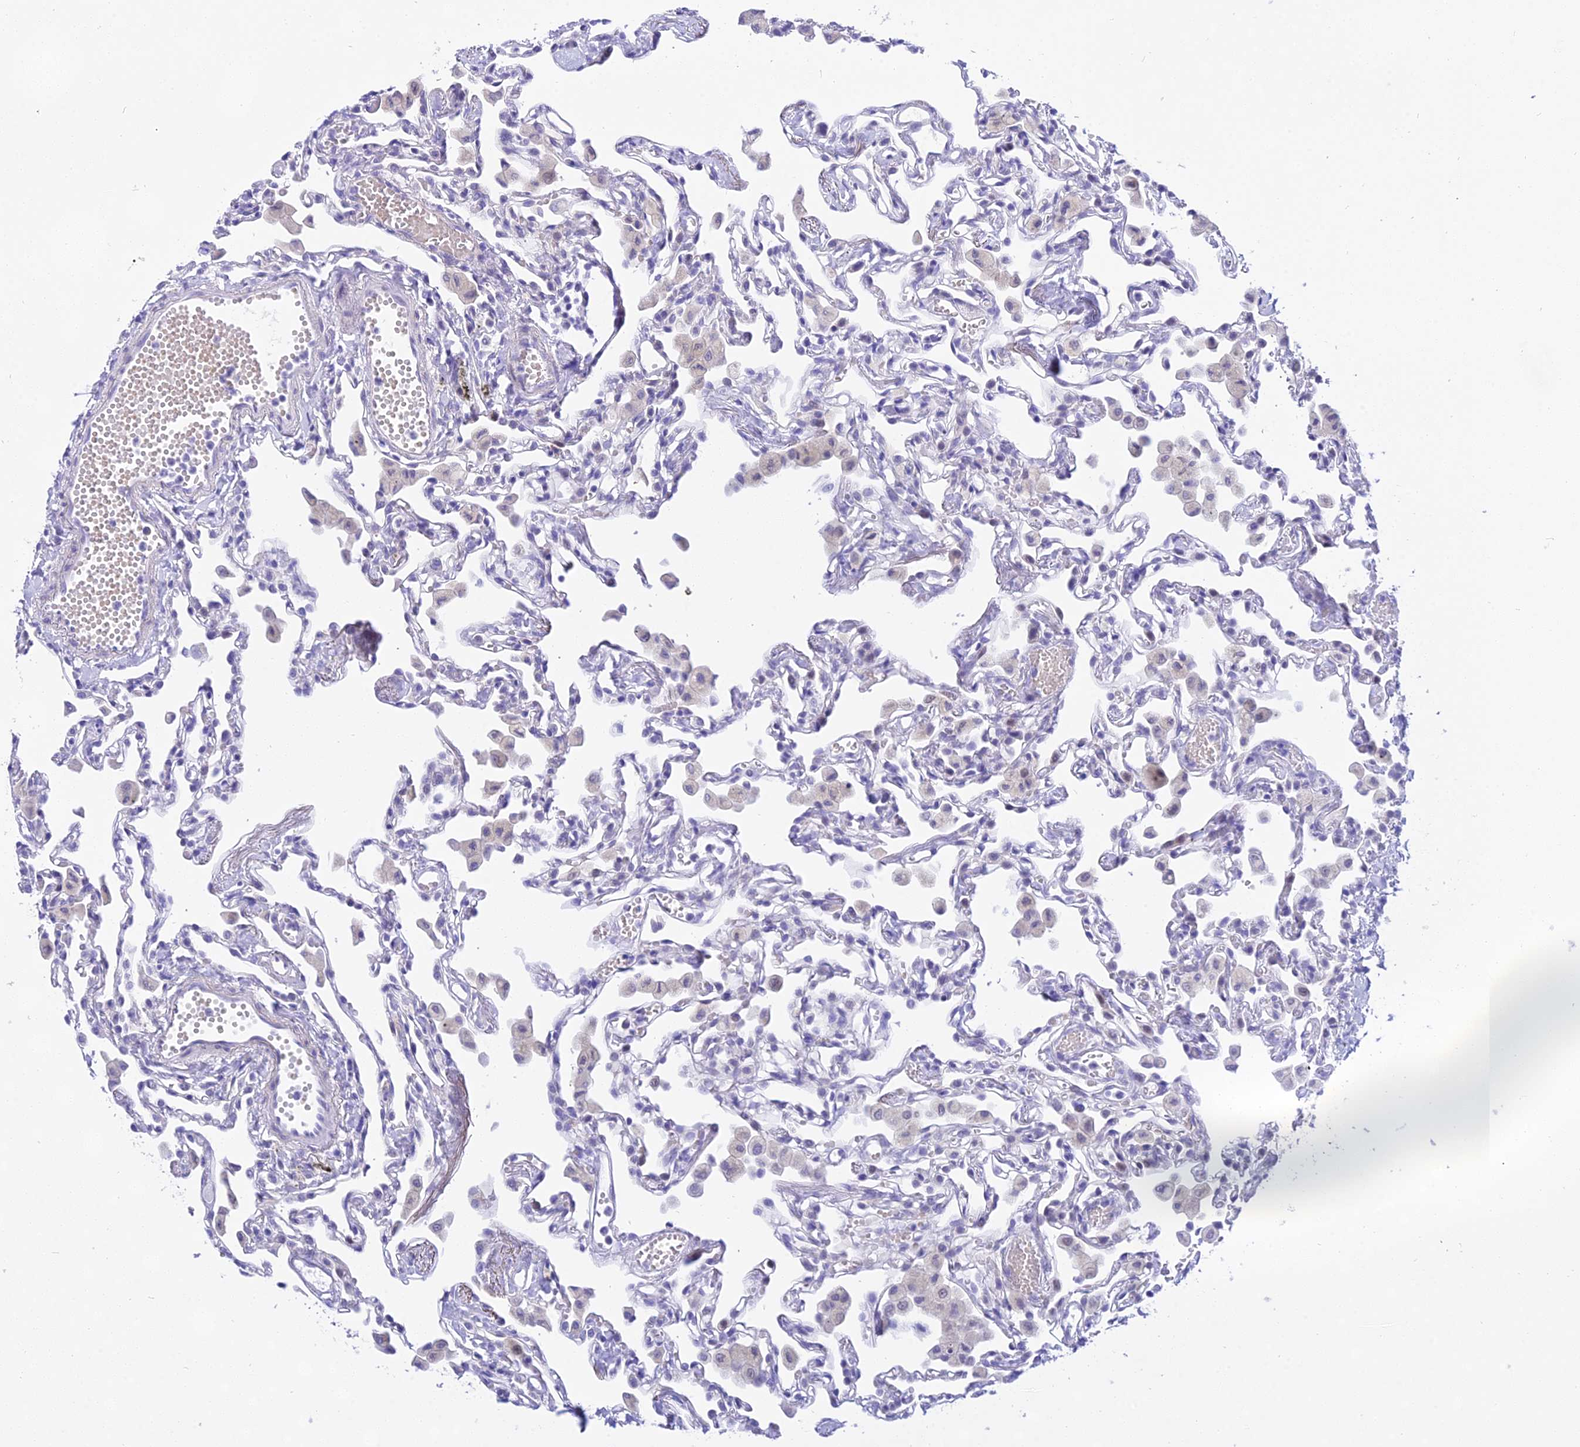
{"staining": {"intensity": "negative", "quantity": "none", "location": "none"}, "tissue": "lung", "cell_type": "Alveolar cells", "image_type": "normal", "snomed": [{"axis": "morphology", "description": "Normal tissue, NOS"}, {"axis": "topography", "description": "Bronchus"}, {"axis": "topography", "description": "Lung"}], "caption": "DAB (3,3'-diaminobenzidine) immunohistochemical staining of benign lung shows no significant expression in alveolar cells. (DAB (3,3'-diaminobenzidine) immunohistochemistry (IHC) visualized using brightfield microscopy, high magnification).", "gene": "DEFB107A", "patient": {"sex": "female", "age": 49}}